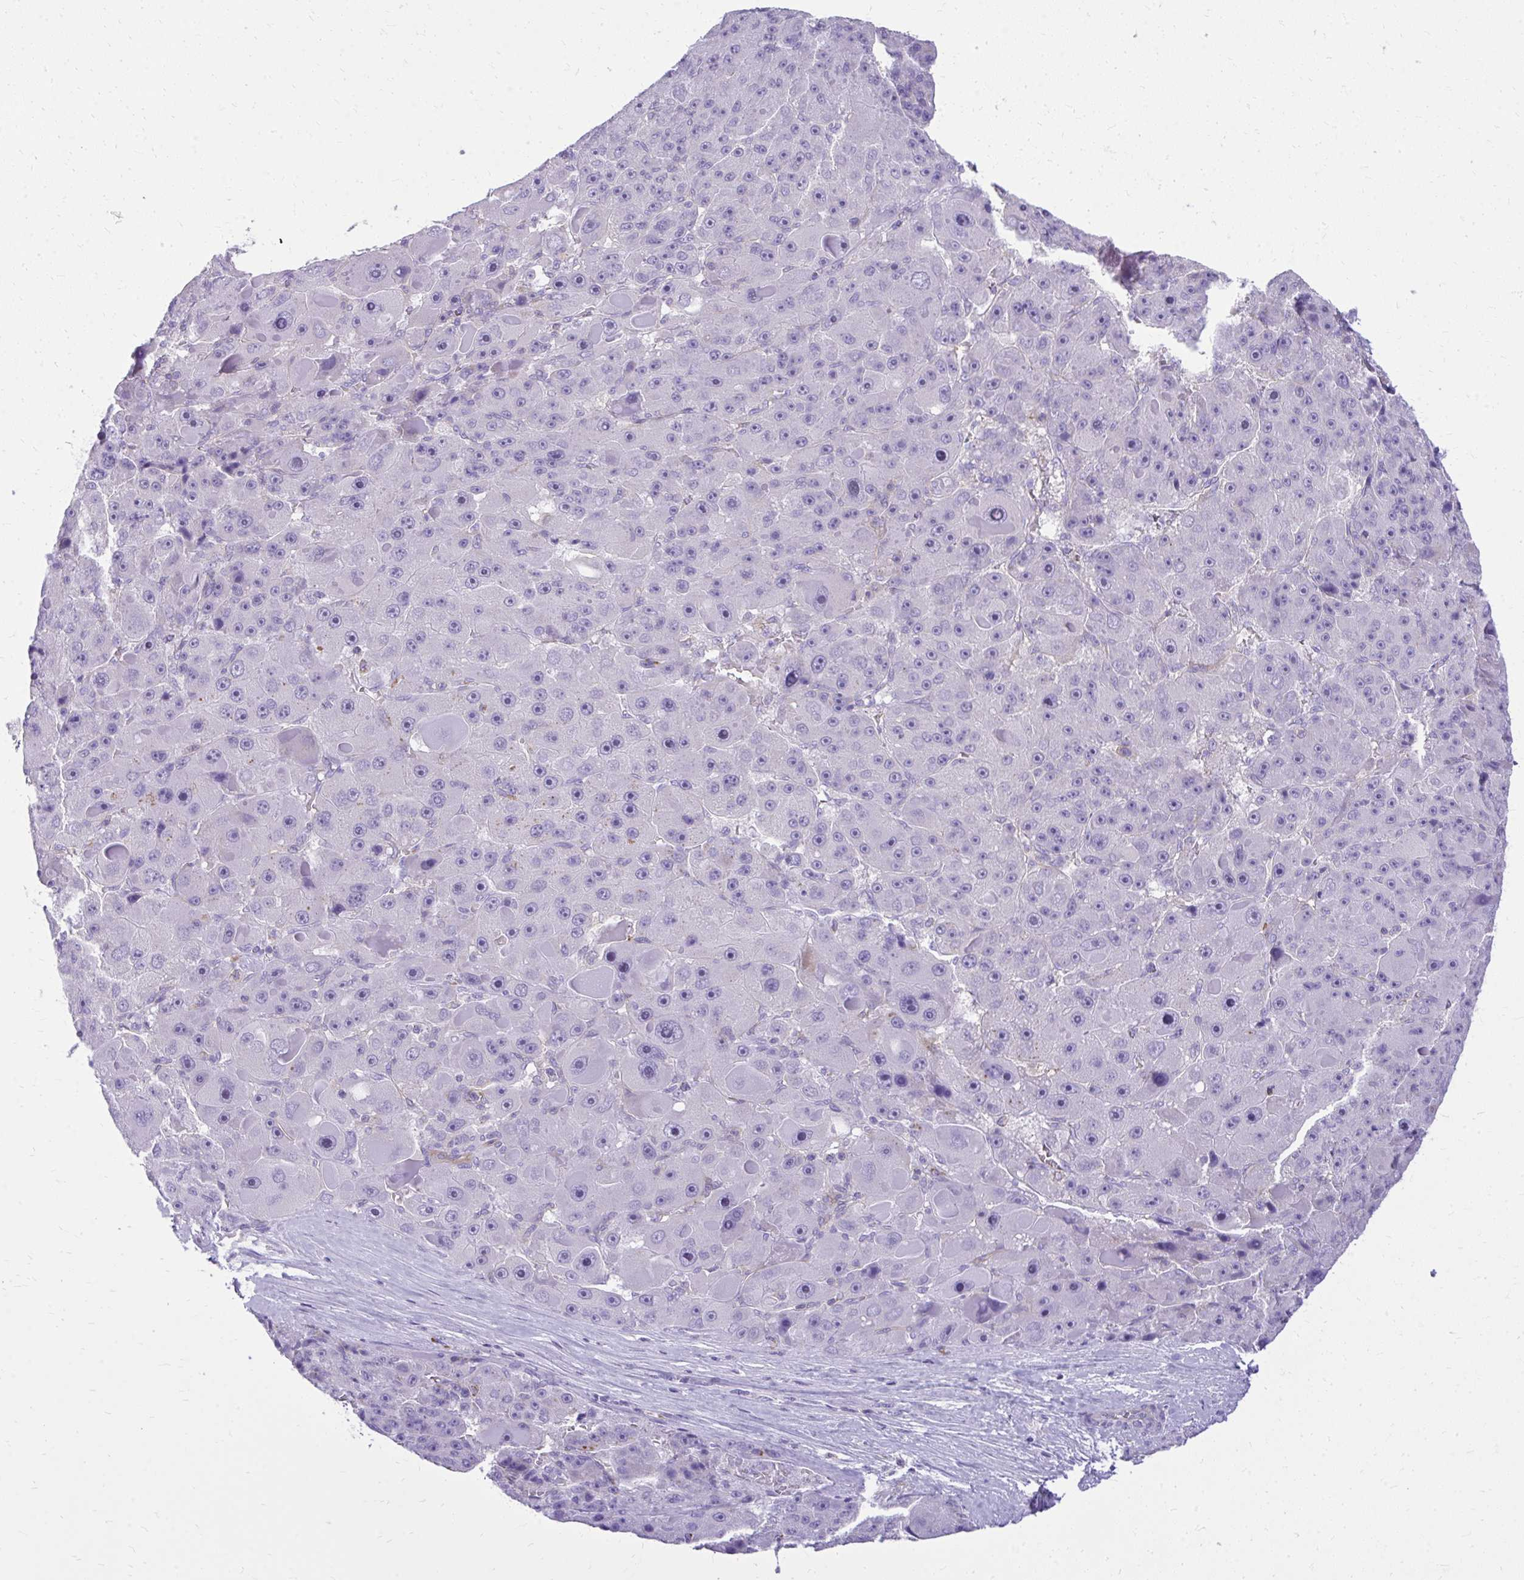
{"staining": {"intensity": "negative", "quantity": "none", "location": "none"}, "tissue": "liver cancer", "cell_type": "Tumor cells", "image_type": "cancer", "snomed": [{"axis": "morphology", "description": "Carcinoma, Hepatocellular, NOS"}, {"axis": "topography", "description": "Liver"}], "caption": "IHC histopathology image of human liver hepatocellular carcinoma stained for a protein (brown), which demonstrates no staining in tumor cells. (Brightfield microscopy of DAB IHC at high magnification).", "gene": "GPRIN3", "patient": {"sex": "male", "age": 76}}